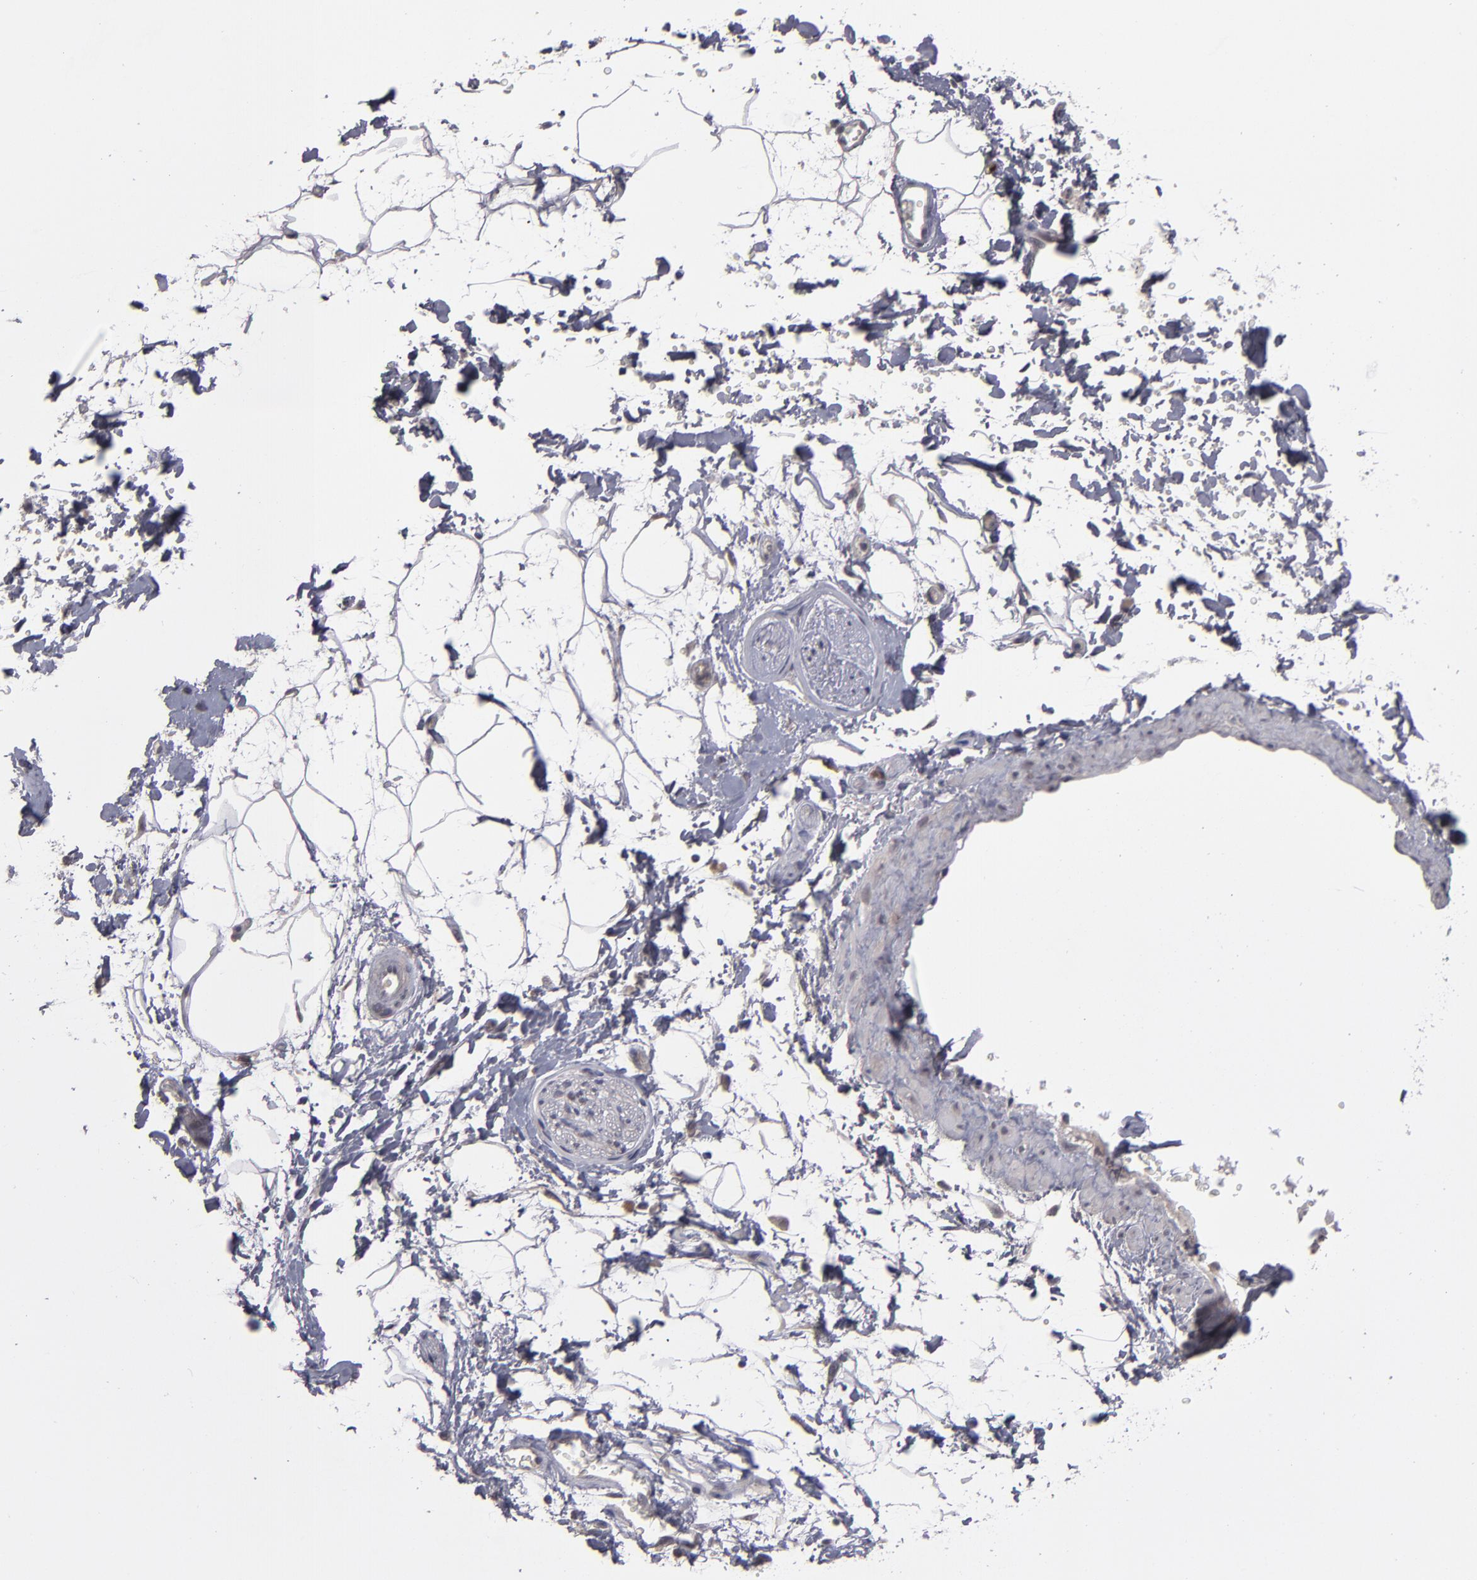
{"staining": {"intensity": "negative", "quantity": "none", "location": "none"}, "tissue": "adipose tissue", "cell_type": "Adipocytes", "image_type": "normal", "snomed": [{"axis": "morphology", "description": "Normal tissue, NOS"}, {"axis": "topography", "description": "Soft tissue"}], "caption": "Histopathology image shows no significant protein positivity in adipocytes of unremarkable adipose tissue.", "gene": "TYMS", "patient": {"sex": "male", "age": 72}}